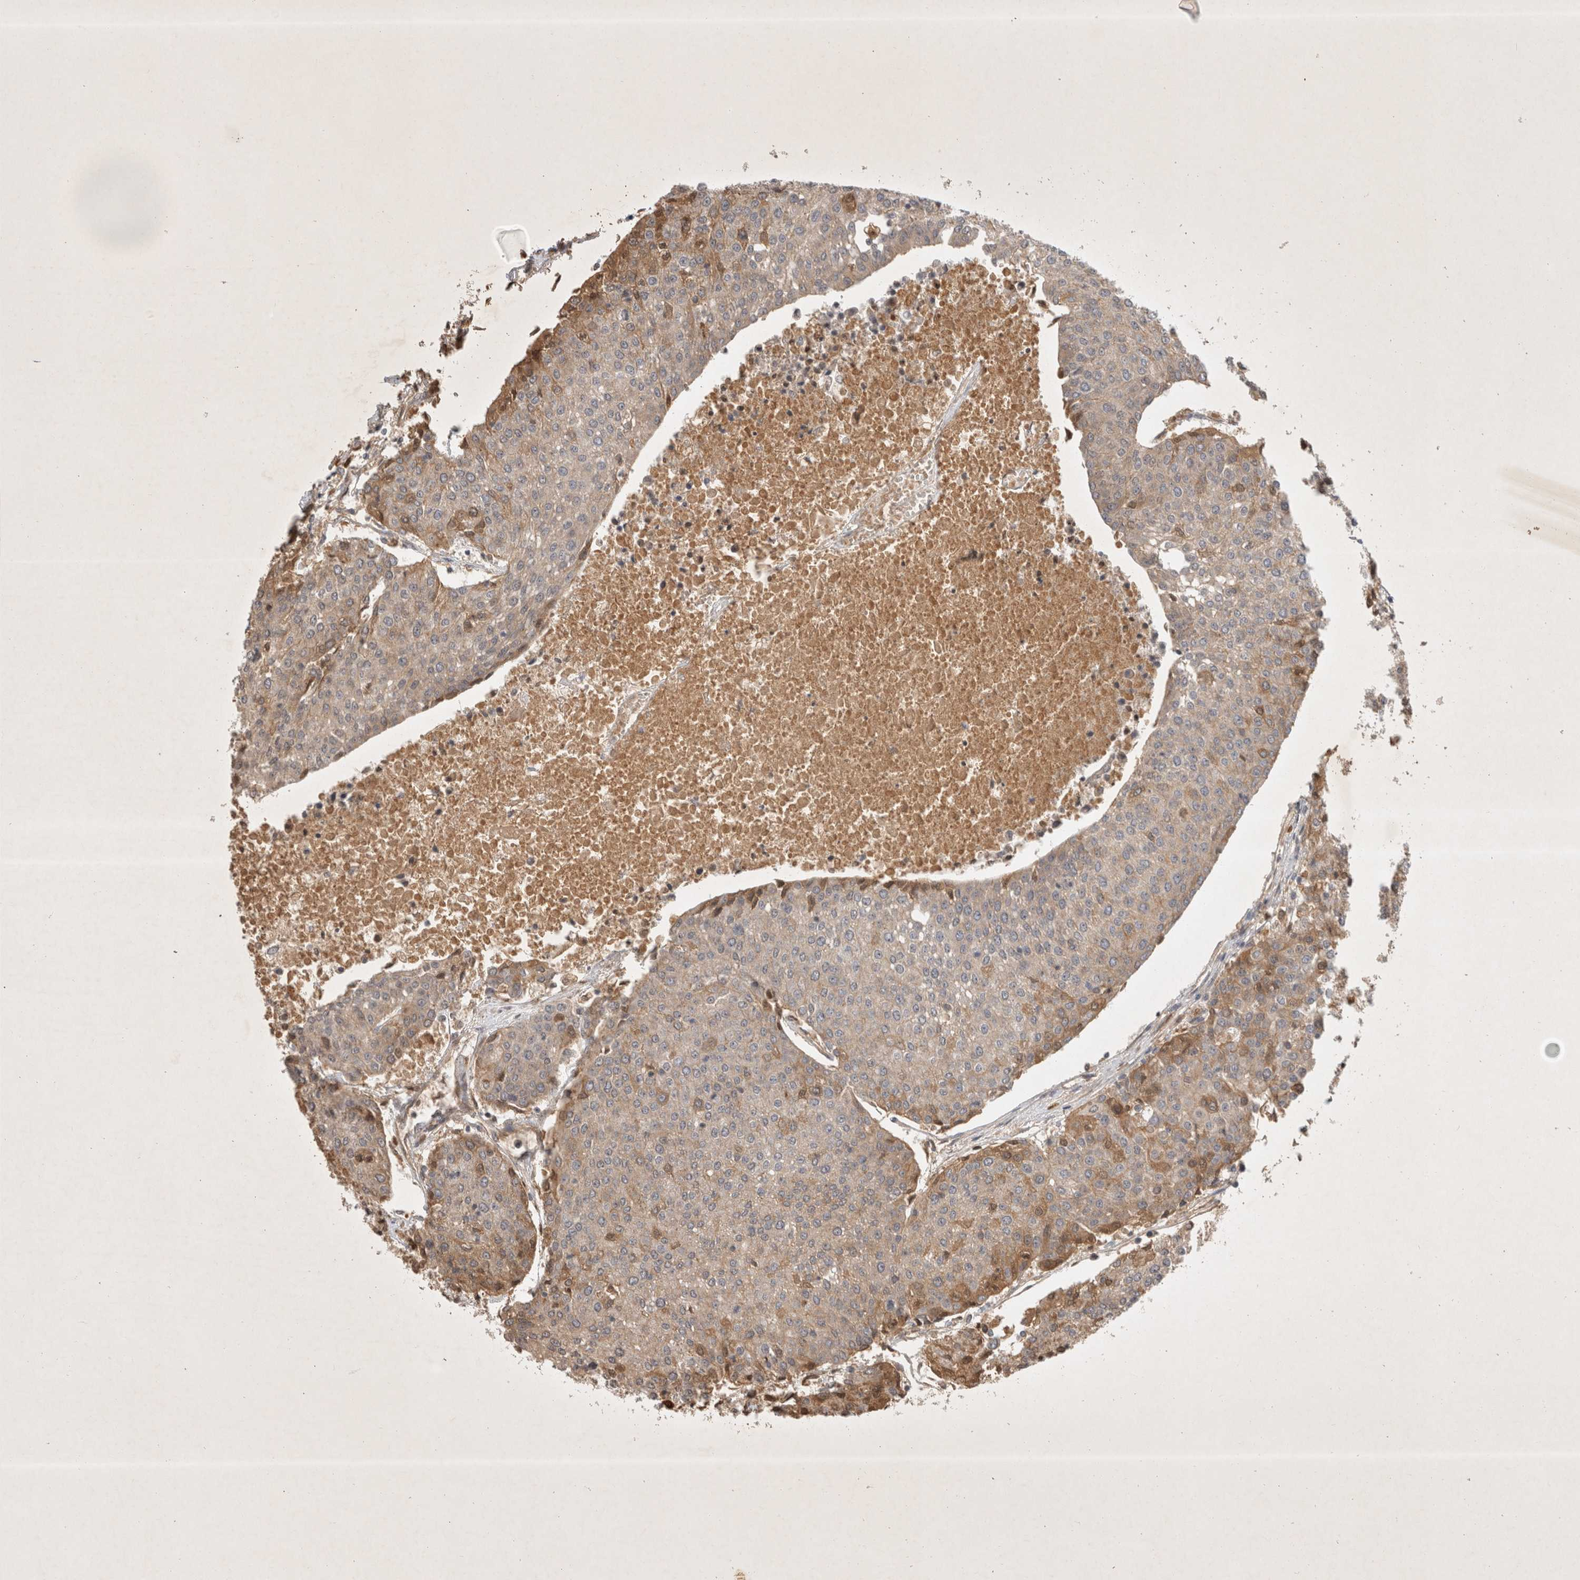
{"staining": {"intensity": "moderate", "quantity": "<25%", "location": "cytoplasmic/membranous"}, "tissue": "urothelial cancer", "cell_type": "Tumor cells", "image_type": "cancer", "snomed": [{"axis": "morphology", "description": "Urothelial carcinoma, High grade"}, {"axis": "topography", "description": "Urinary bladder"}], "caption": "A high-resolution photomicrograph shows IHC staining of high-grade urothelial carcinoma, which exhibits moderate cytoplasmic/membranous positivity in approximately <25% of tumor cells.", "gene": "YES1", "patient": {"sex": "female", "age": 85}}